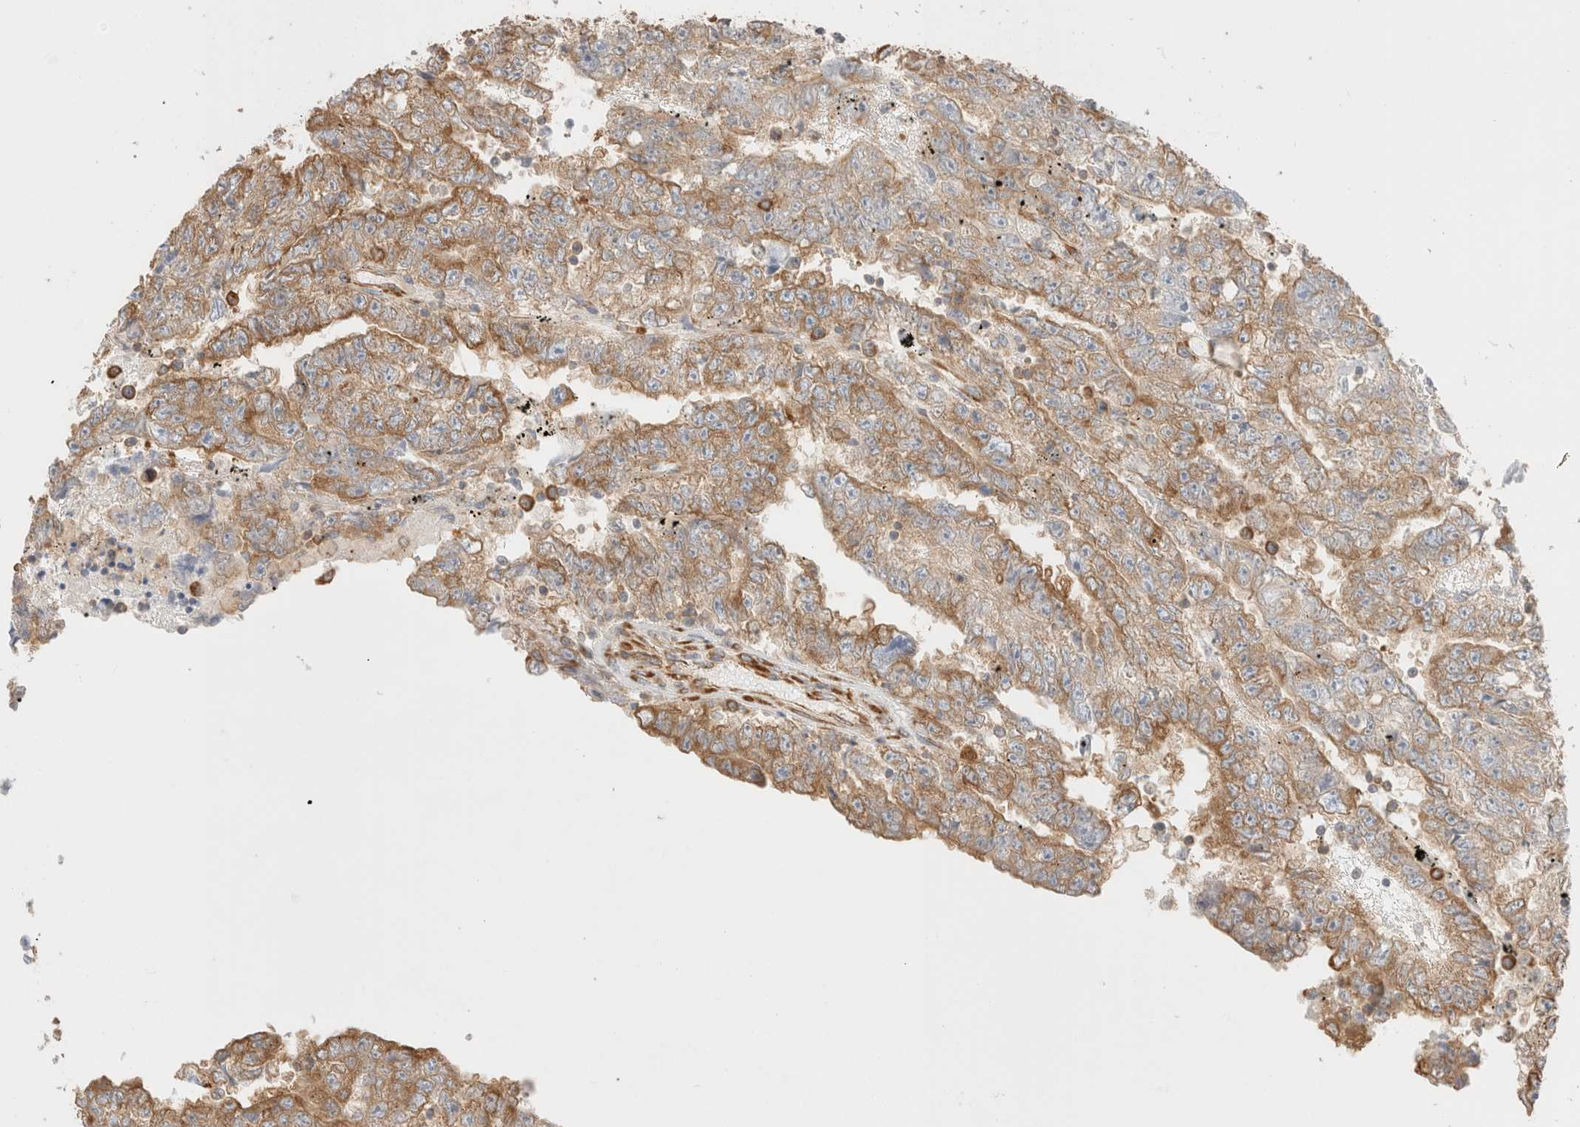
{"staining": {"intensity": "moderate", "quantity": ">75%", "location": "cytoplasmic/membranous"}, "tissue": "testis cancer", "cell_type": "Tumor cells", "image_type": "cancer", "snomed": [{"axis": "morphology", "description": "Carcinoma, Embryonal, NOS"}, {"axis": "topography", "description": "Testis"}], "caption": "Immunohistochemistry (IHC) (DAB) staining of human testis cancer displays moderate cytoplasmic/membranous protein expression in about >75% of tumor cells. Nuclei are stained in blue.", "gene": "ZC2HC1A", "patient": {"sex": "male", "age": 25}}